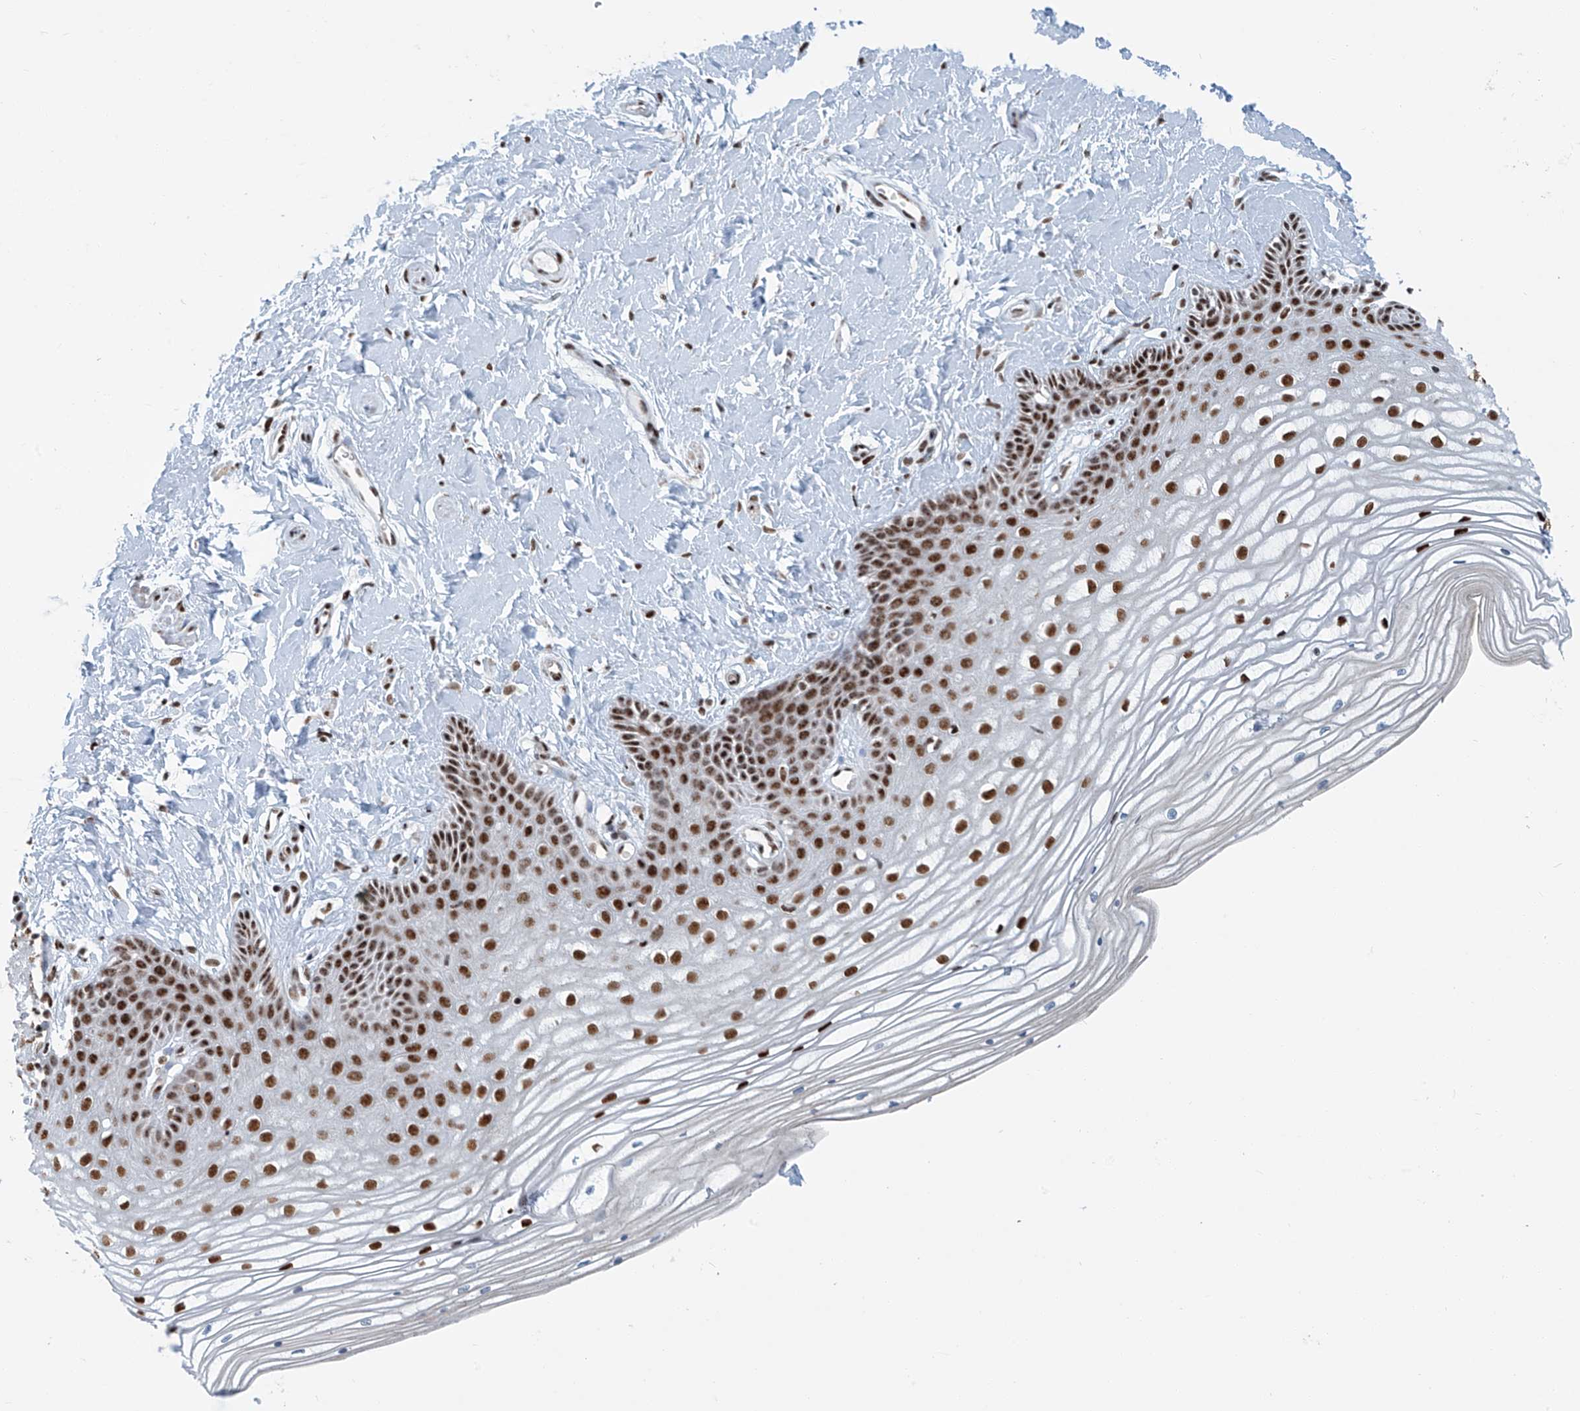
{"staining": {"intensity": "strong", "quantity": ">75%", "location": "nuclear"}, "tissue": "vagina", "cell_type": "Squamous epithelial cells", "image_type": "normal", "snomed": [{"axis": "morphology", "description": "Normal tissue, NOS"}, {"axis": "topography", "description": "Vagina"}, {"axis": "topography", "description": "Cervix"}], "caption": "Squamous epithelial cells reveal high levels of strong nuclear positivity in approximately >75% of cells in unremarkable human vagina.", "gene": "ENSG00000257390", "patient": {"sex": "female", "age": 40}}